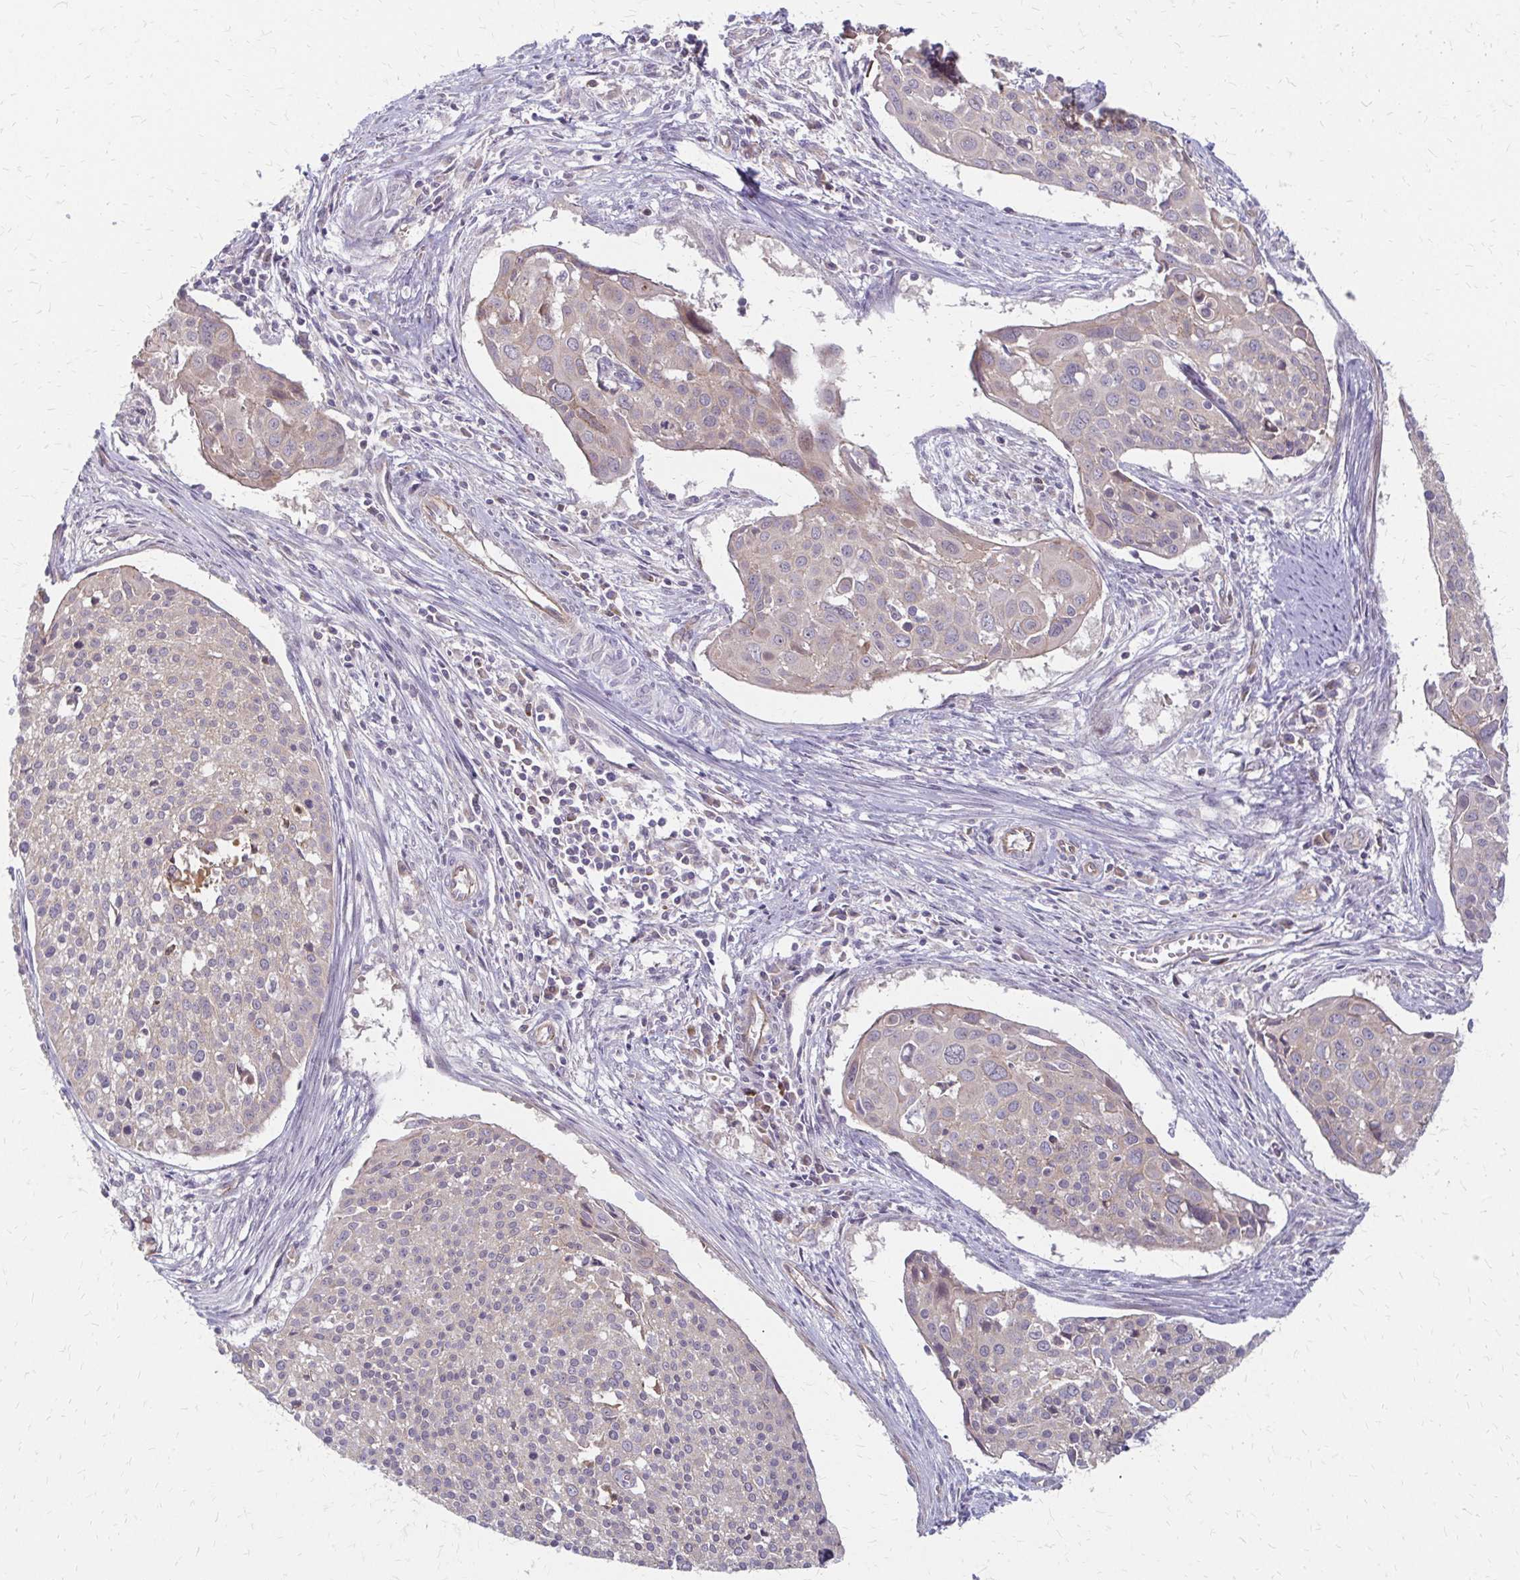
{"staining": {"intensity": "weak", "quantity": "25%-75%", "location": "cytoplasmic/membranous"}, "tissue": "cervical cancer", "cell_type": "Tumor cells", "image_type": "cancer", "snomed": [{"axis": "morphology", "description": "Squamous cell carcinoma, NOS"}, {"axis": "topography", "description": "Cervix"}], "caption": "Immunohistochemical staining of cervical squamous cell carcinoma exhibits low levels of weak cytoplasmic/membranous protein staining in about 25%-75% of tumor cells. (DAB (3,3'-diaminobenzidine) IHC with brightfield microscopy, high magnification).", "gene": "ZNF383", "patient": {"sex": "female", "age": 39}}